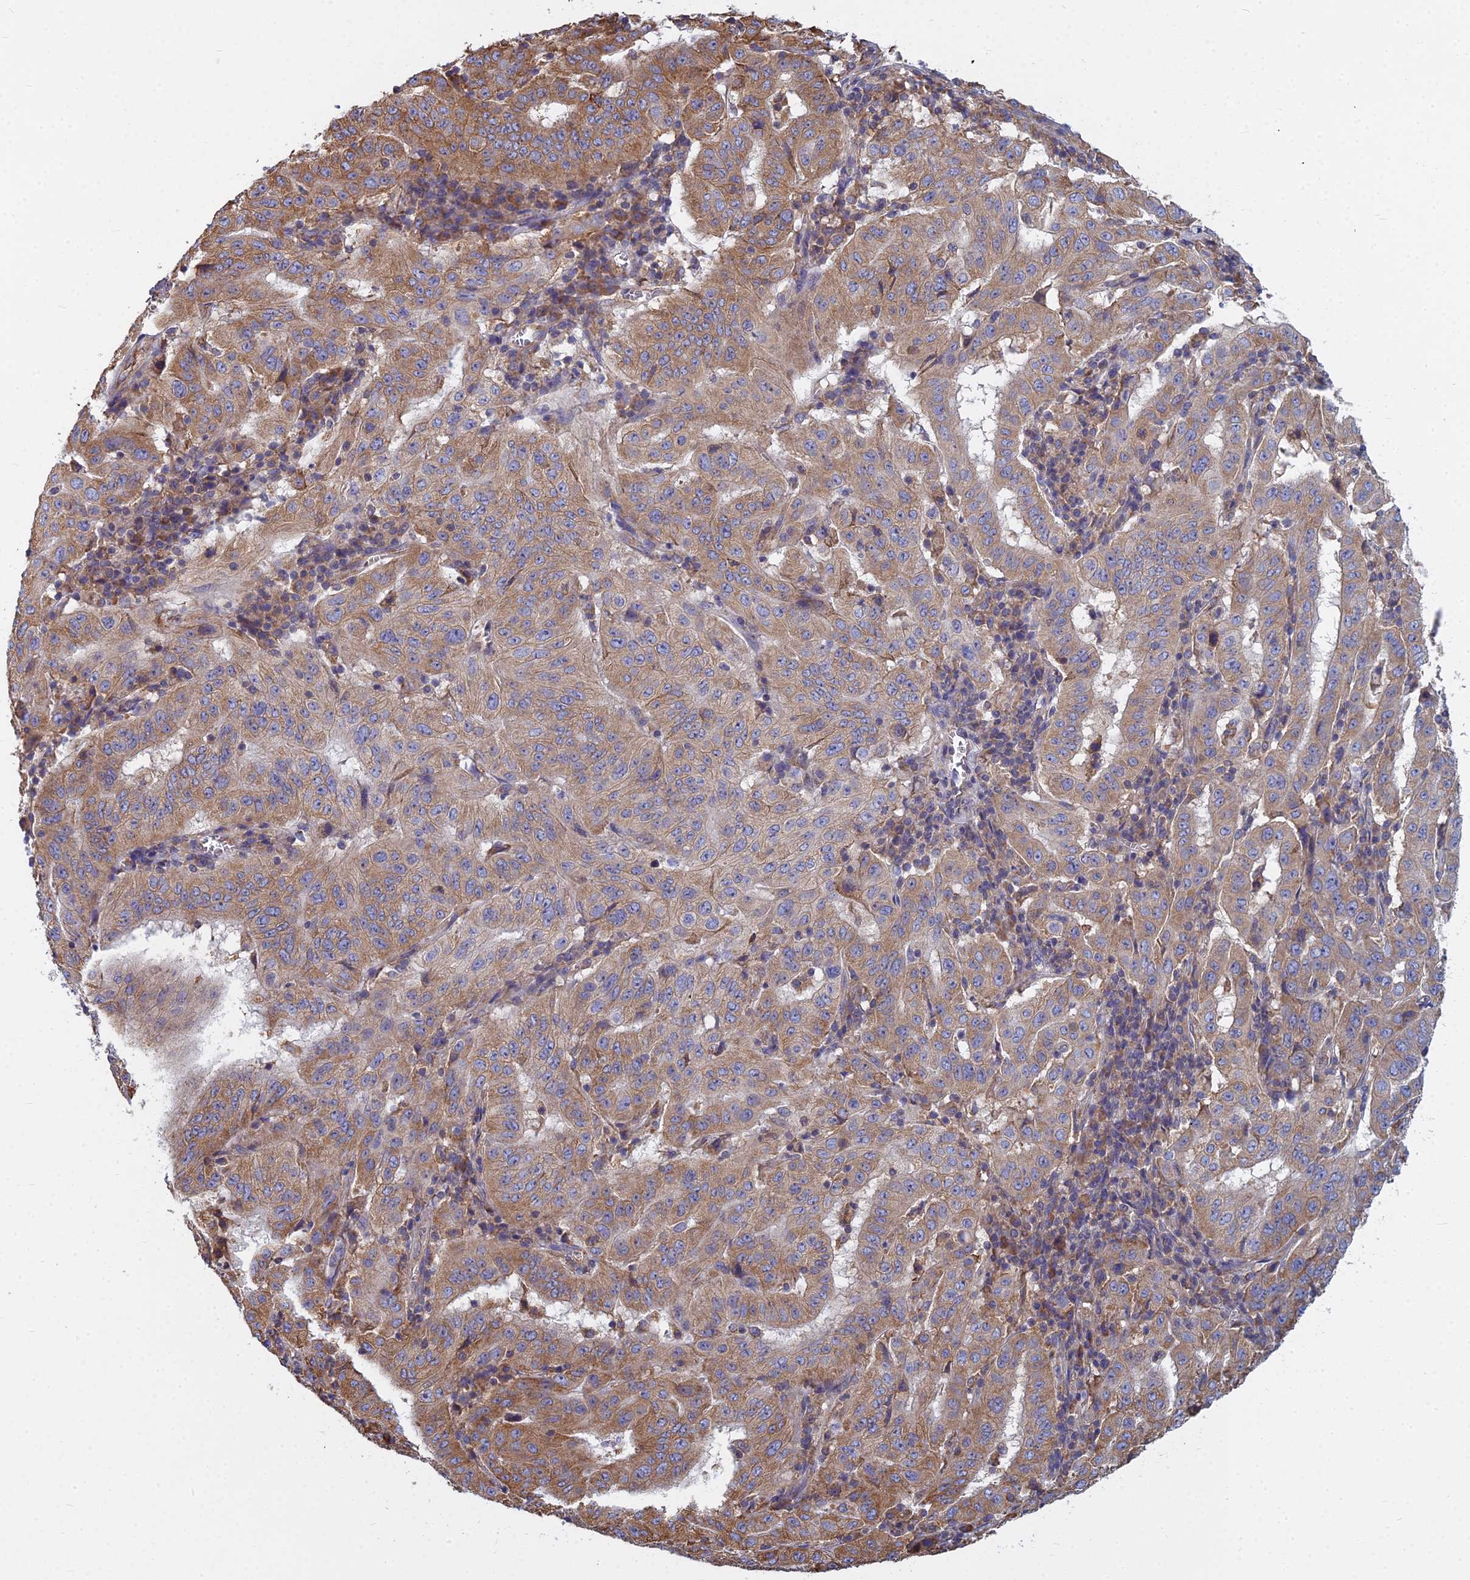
{"staining": {"intensity": "moderate", "quantity": ">75%", "location": "cytoplasmic/membranous"}, "tissue": "pancreatic cancer", "cell_type": "Tumor cells", "image_type": "cancer", "snomed": [{"axis": "morphology", "description": "Adenocarcinoma, NOS"}, {"axis": "topography", "description": "Pancreas"}], "caption": "High-power microscopy captured an immunohistochemistry photomicrograph of adenocarcinoma (pancreatic), revealing moderate cytoplasmic/membranous positivity in about >75% of tumor cells.", "gene": "KIAA1143", "patient": {"sex": "male", "age": 63}}